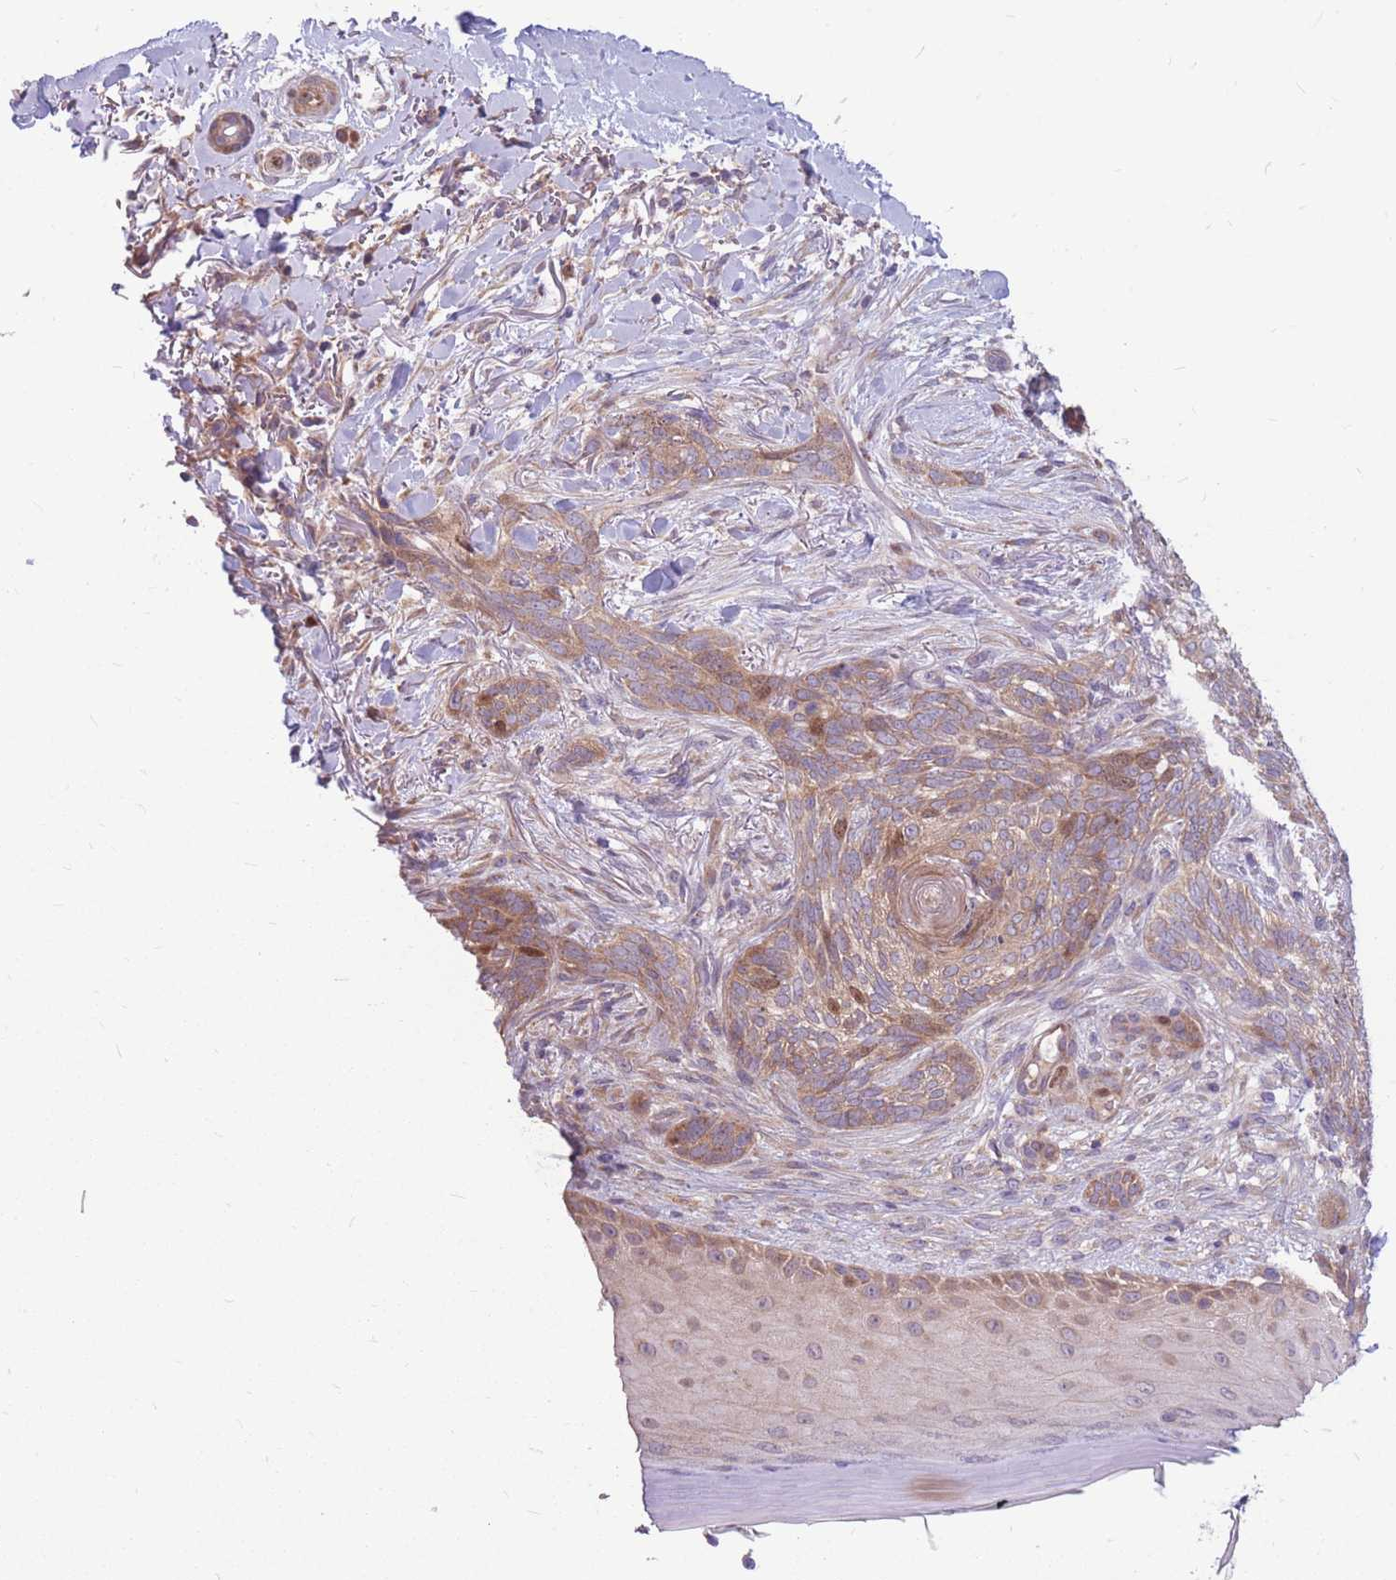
{"staining": {"intensity": "moderate", "quantity": "25%-75%", "location": "cytoplasmic/membranous,nuclear"}, "tissue": "skin cancer", "cell_type": "Tumor cells", "image_type": "cancer", "snomed": [{"axis": "morphology", "description": "Normal tissue, NOS"}, {"axis": "morphology", "description": "Basal cell carcinoma"}, {"axis": "topography", "description": "Skin"}], "caption": "Immunohistochemistry (DAB (3,3'-diaminobenzidine)) staining of basal cell carcinoma (skin) reveals moderate cytoplasmic/membranous and nuclear protein expression in about 25%-75% of tumor cells.", "gene": "GMNN", "patient": {"sex": "female", "age": 67}}